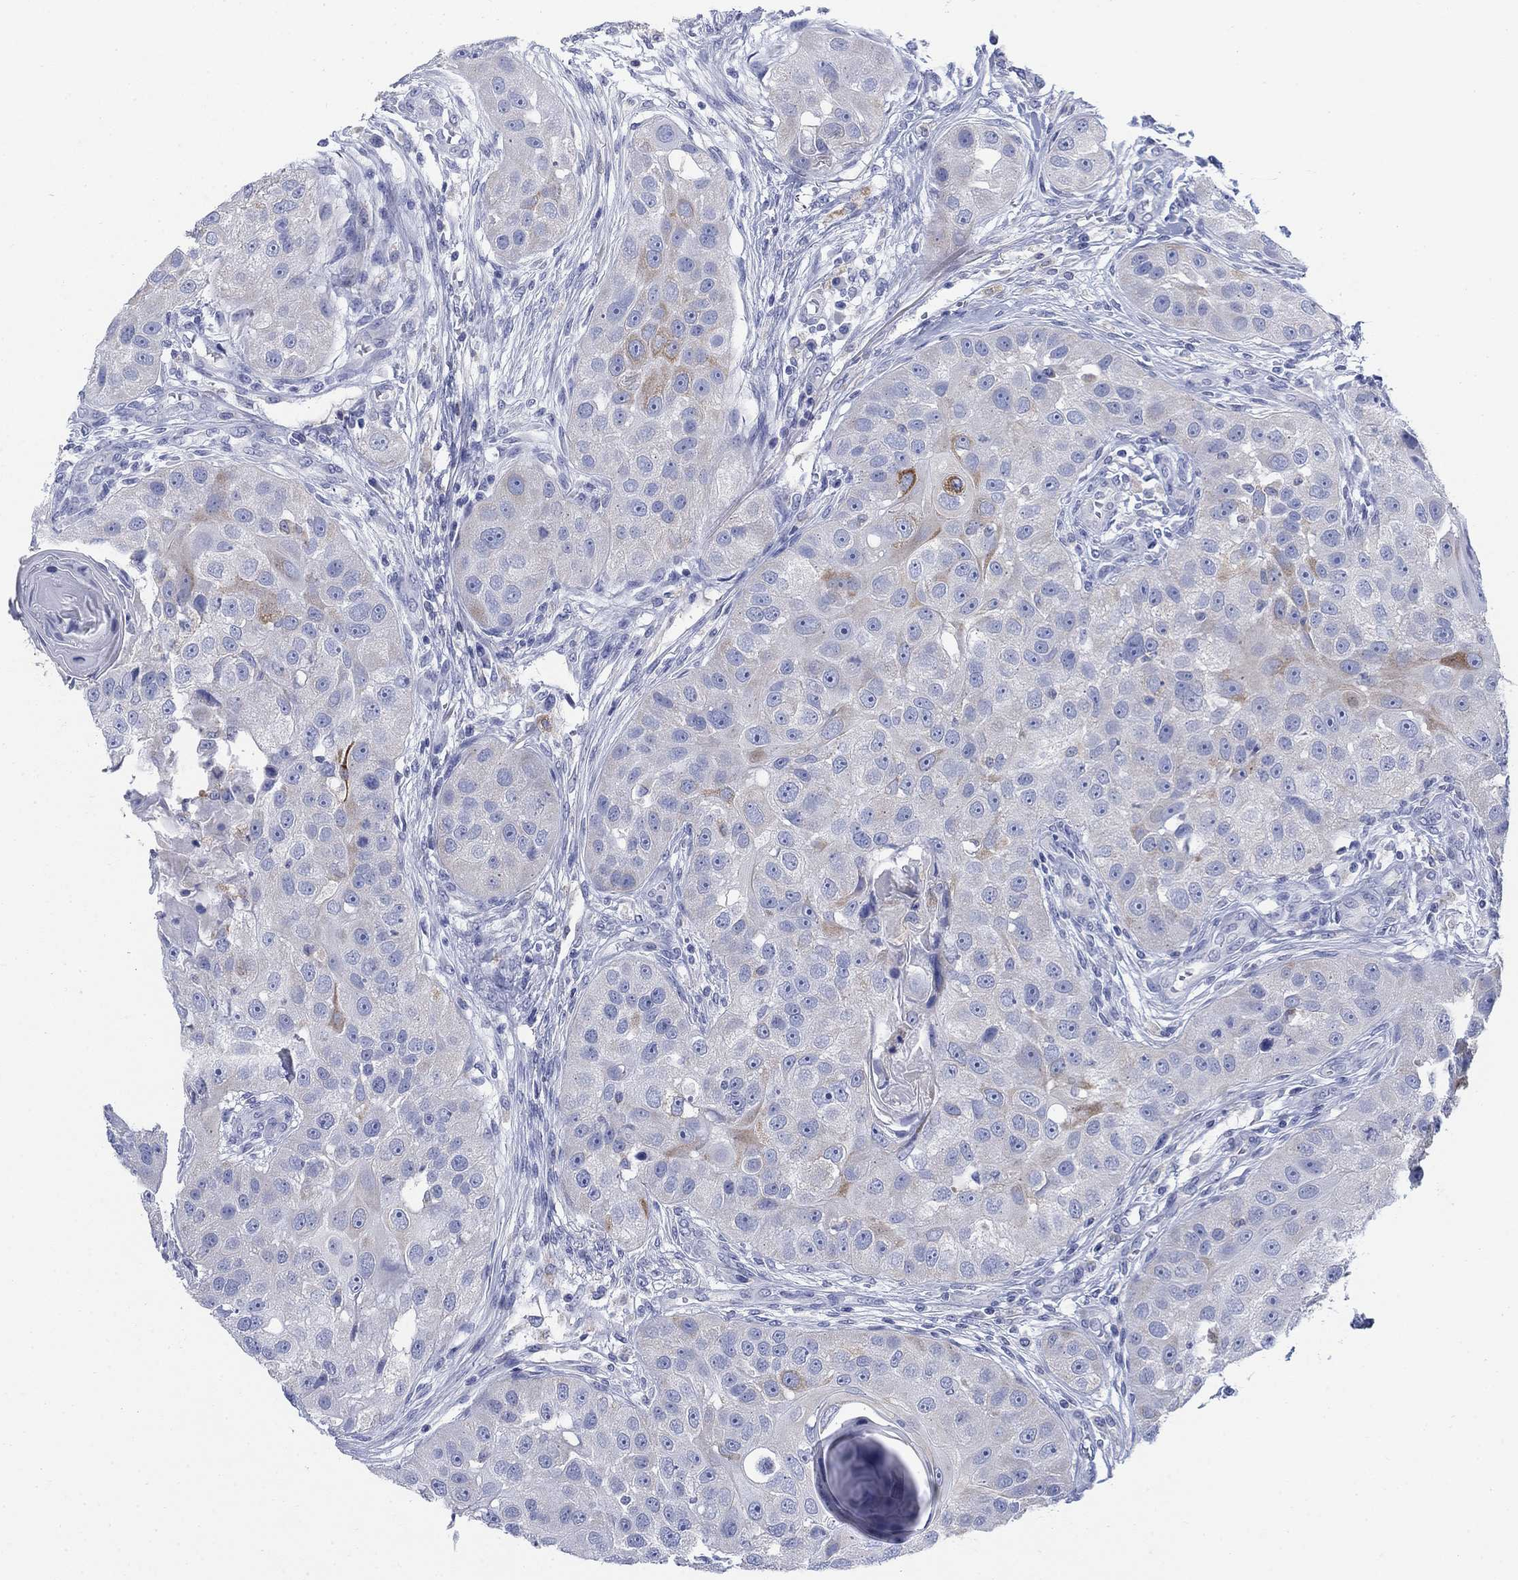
{"staining": {"intensity": "moderate", "quantity": "<25%", "location": "cytoplasmic/membranous"}, "tissue": "head and neck cancer", "cell_type": "Tumor cells", "image_type": "cancer", "snomed": [{"axis": "morphology", "description": "Normal tissue, NOS"}, {"axis": "morphology", "description": "Squamous cell carcinoma, NOS"}, {"axis": "topography", "description": "Skeletal muscle"}, {"axis": "topography", "description": "Head-Neck"}], "caption": "Protein expression analysis of head and neck cancer (squamous cell carcinoma) displays moderate cytoplasmic/membranous positivity in about <25% of tumor cells. The staining was performed using DAB (3,3'-diaminobenzidine) to visualize the protein expression in brown, while the nuclei were stained in blue with hematoxylin (Magnification: 20x).", "gene": "SCCPDH", "patient": {"sex": "male", "age": 51}}